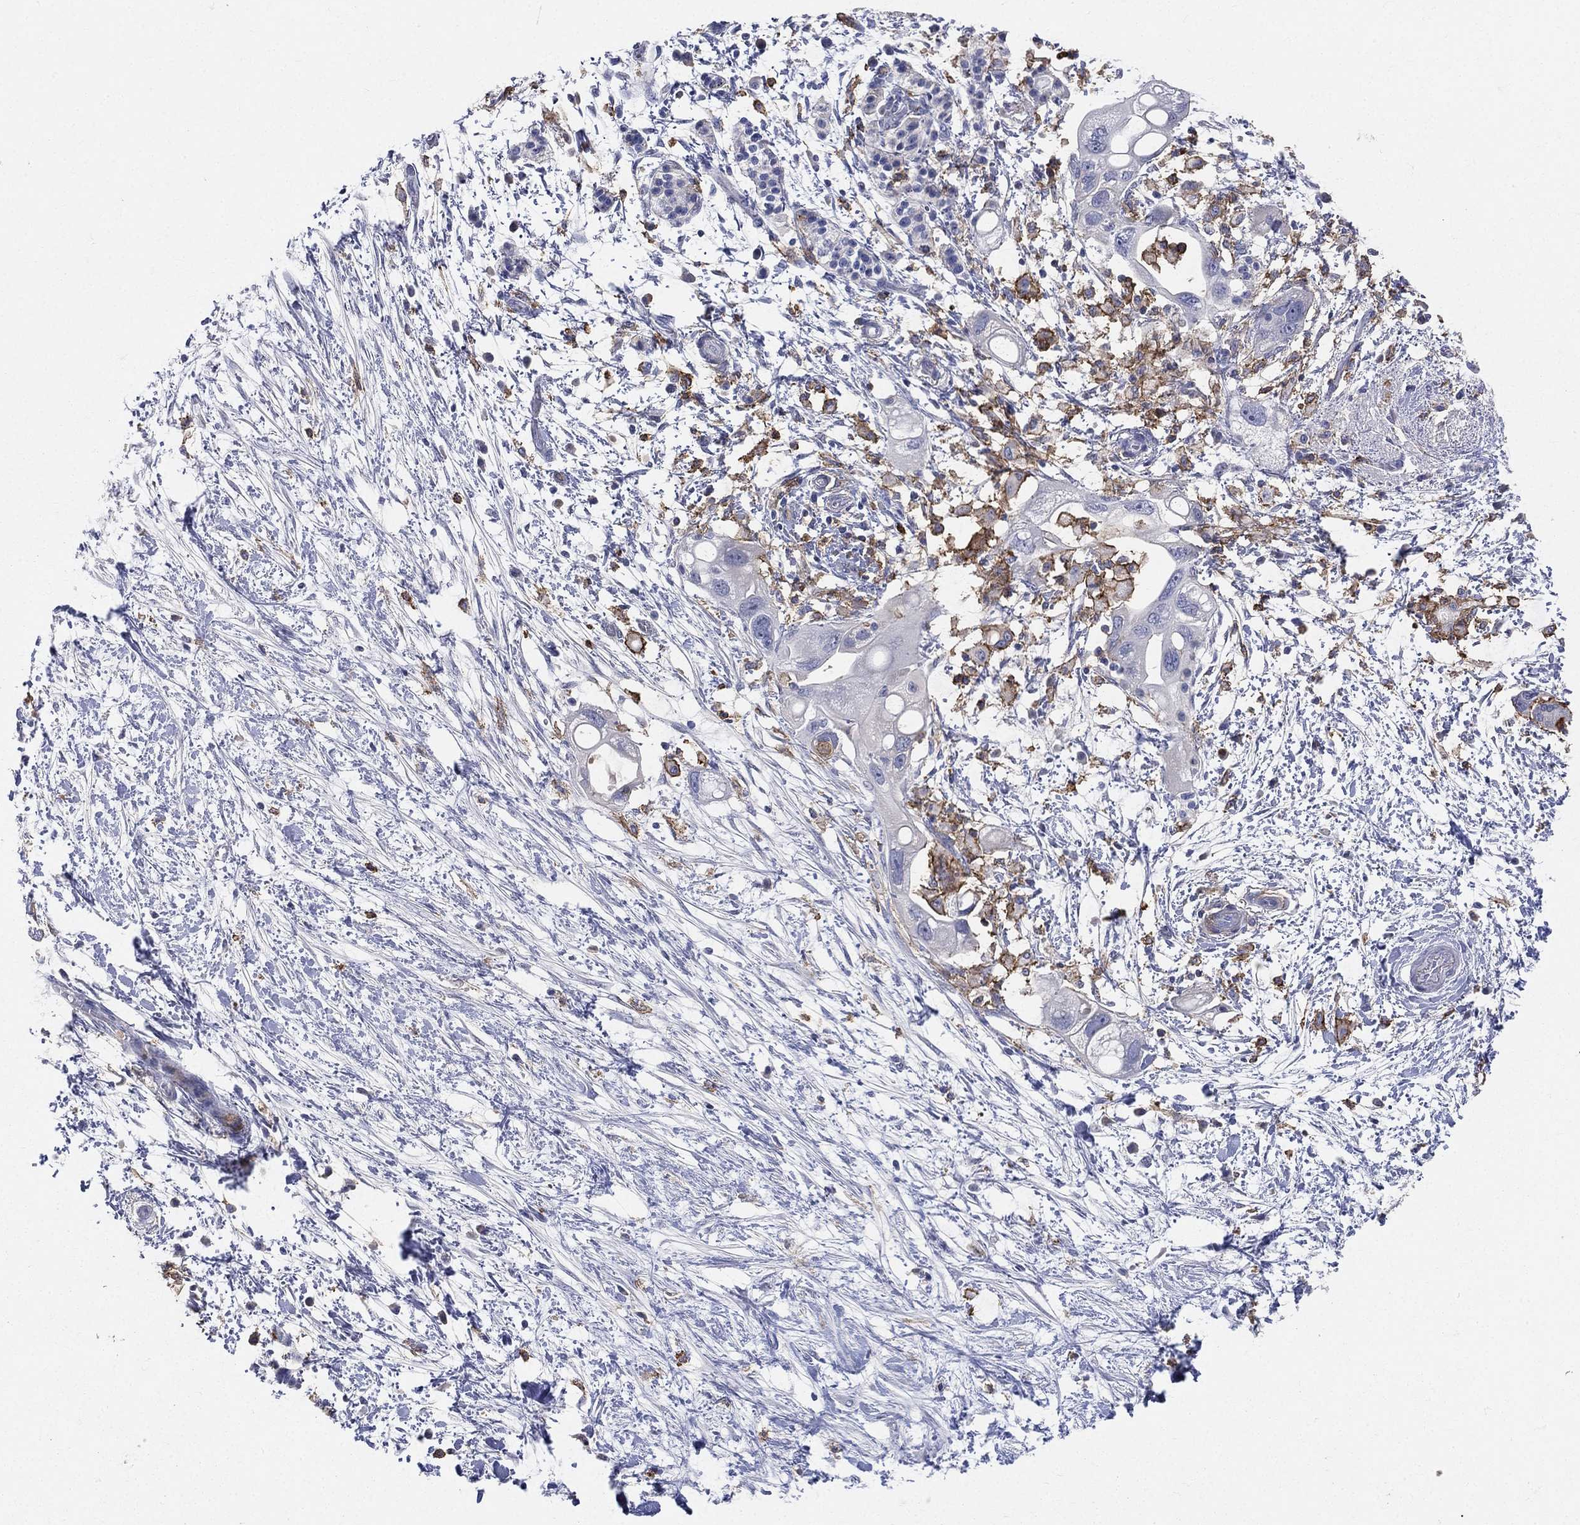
{"staining": {"intensity": "negative", "quantity": "none", "location": "none"}, "tissue": "pancreatic cancer", "cell_type": "Tumor cells", "image_type": "cancer", "snomed": [{"axis": "morphology", "description": "Adenocarcinoma, NOS"}, {"axis": "topography", "description": "Pancreas"}], "caption": "Image shows no protein positivity in tumor cells of pancreatic adenocarcinoma tissue.", "gene": "CD33", "patient": {"sex": "female", "age": 72}}